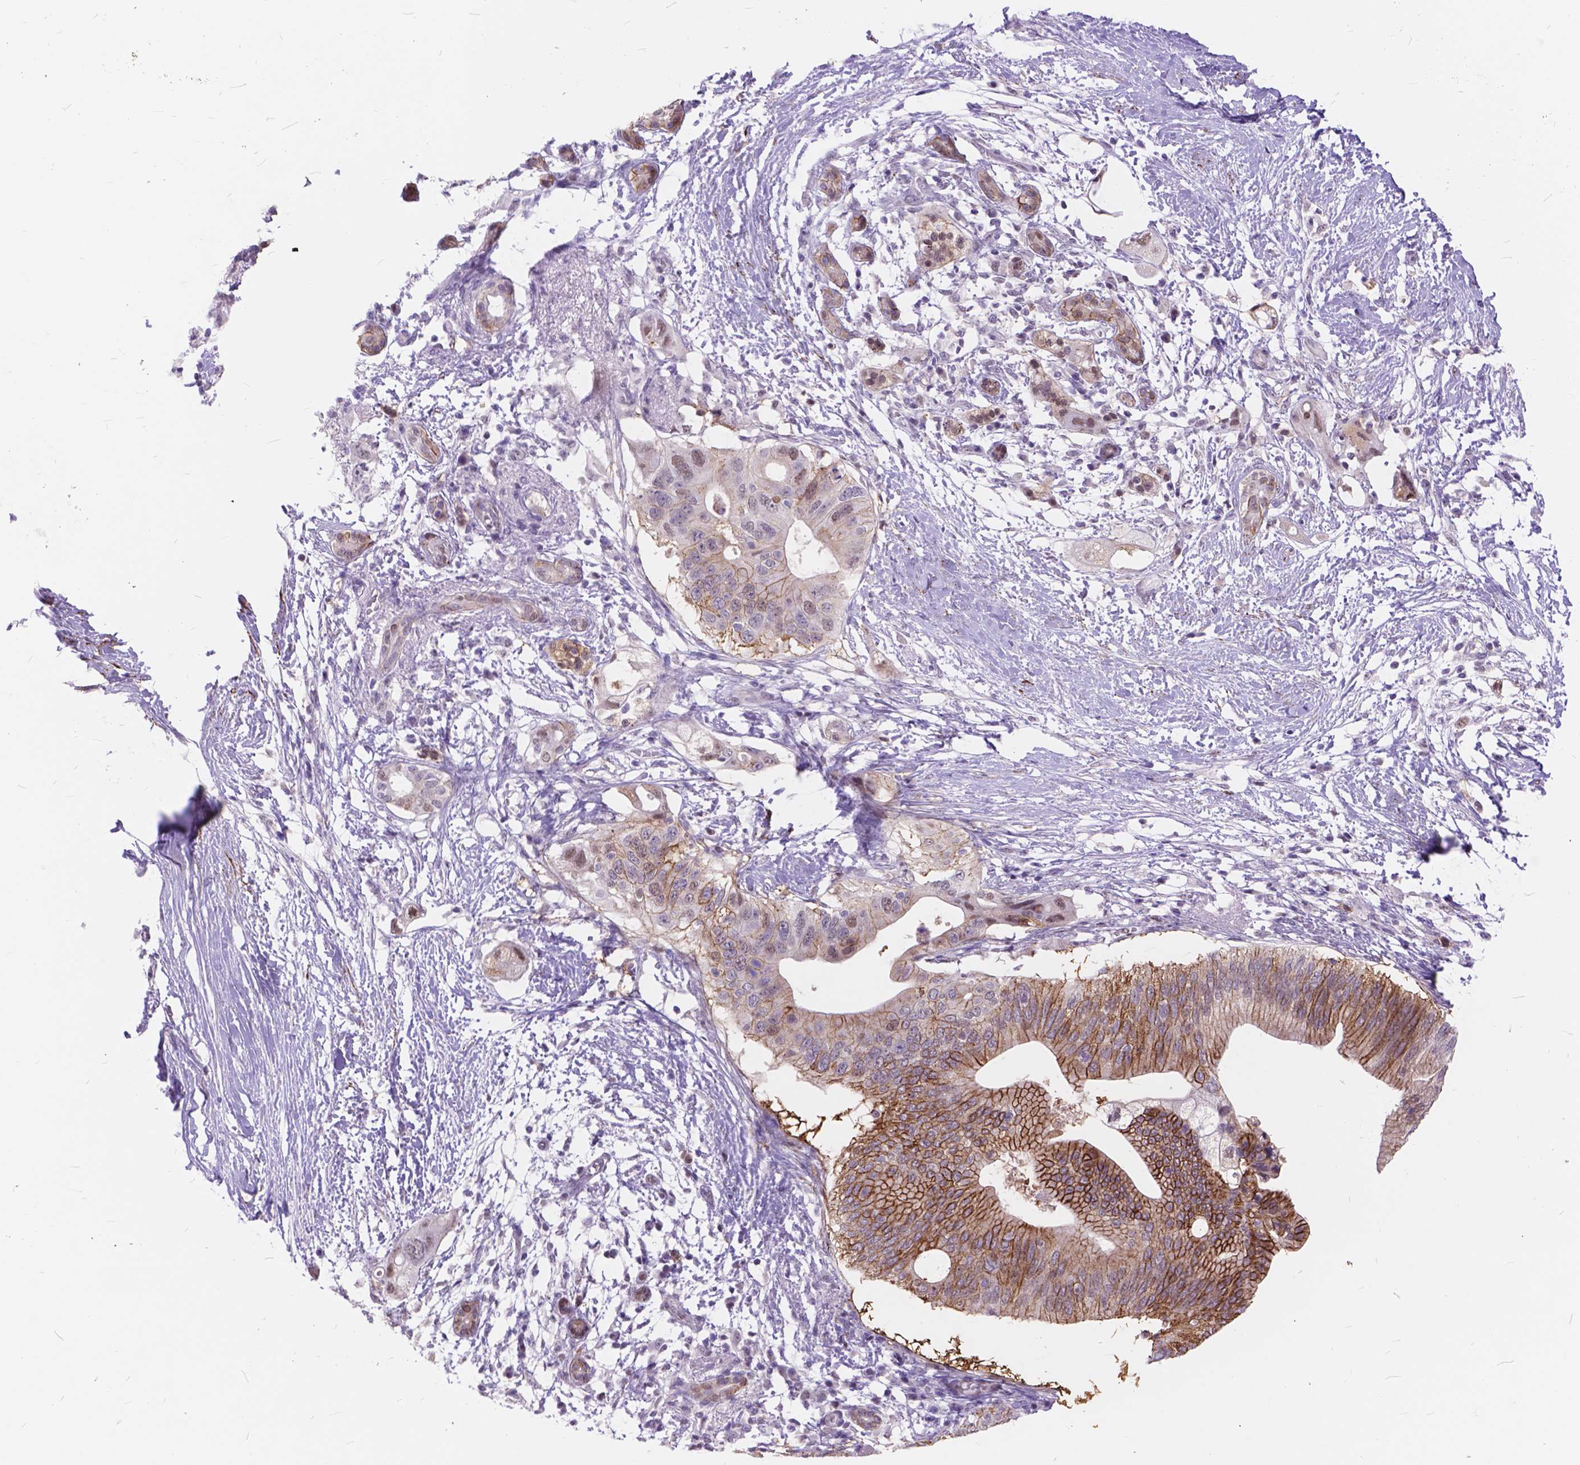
{"staining": {"intensity": "negative", "quantity": "none", "location": "none"}, "tissue": "pancreatic cancer", "cell_type": "Tumor cells", "image_type": "cancer", "snomed": [{"axis": "morphology", "description": "Adenocarcinoma, NOS"}, {"axis": "topography", "description": "Pancreas"}], "caption": "Tumor cells show no significant staining in adenocarcinoma (pancreatic).", "gene": "MAN2C1", "patient": {"sex": "female", "age": 72}}